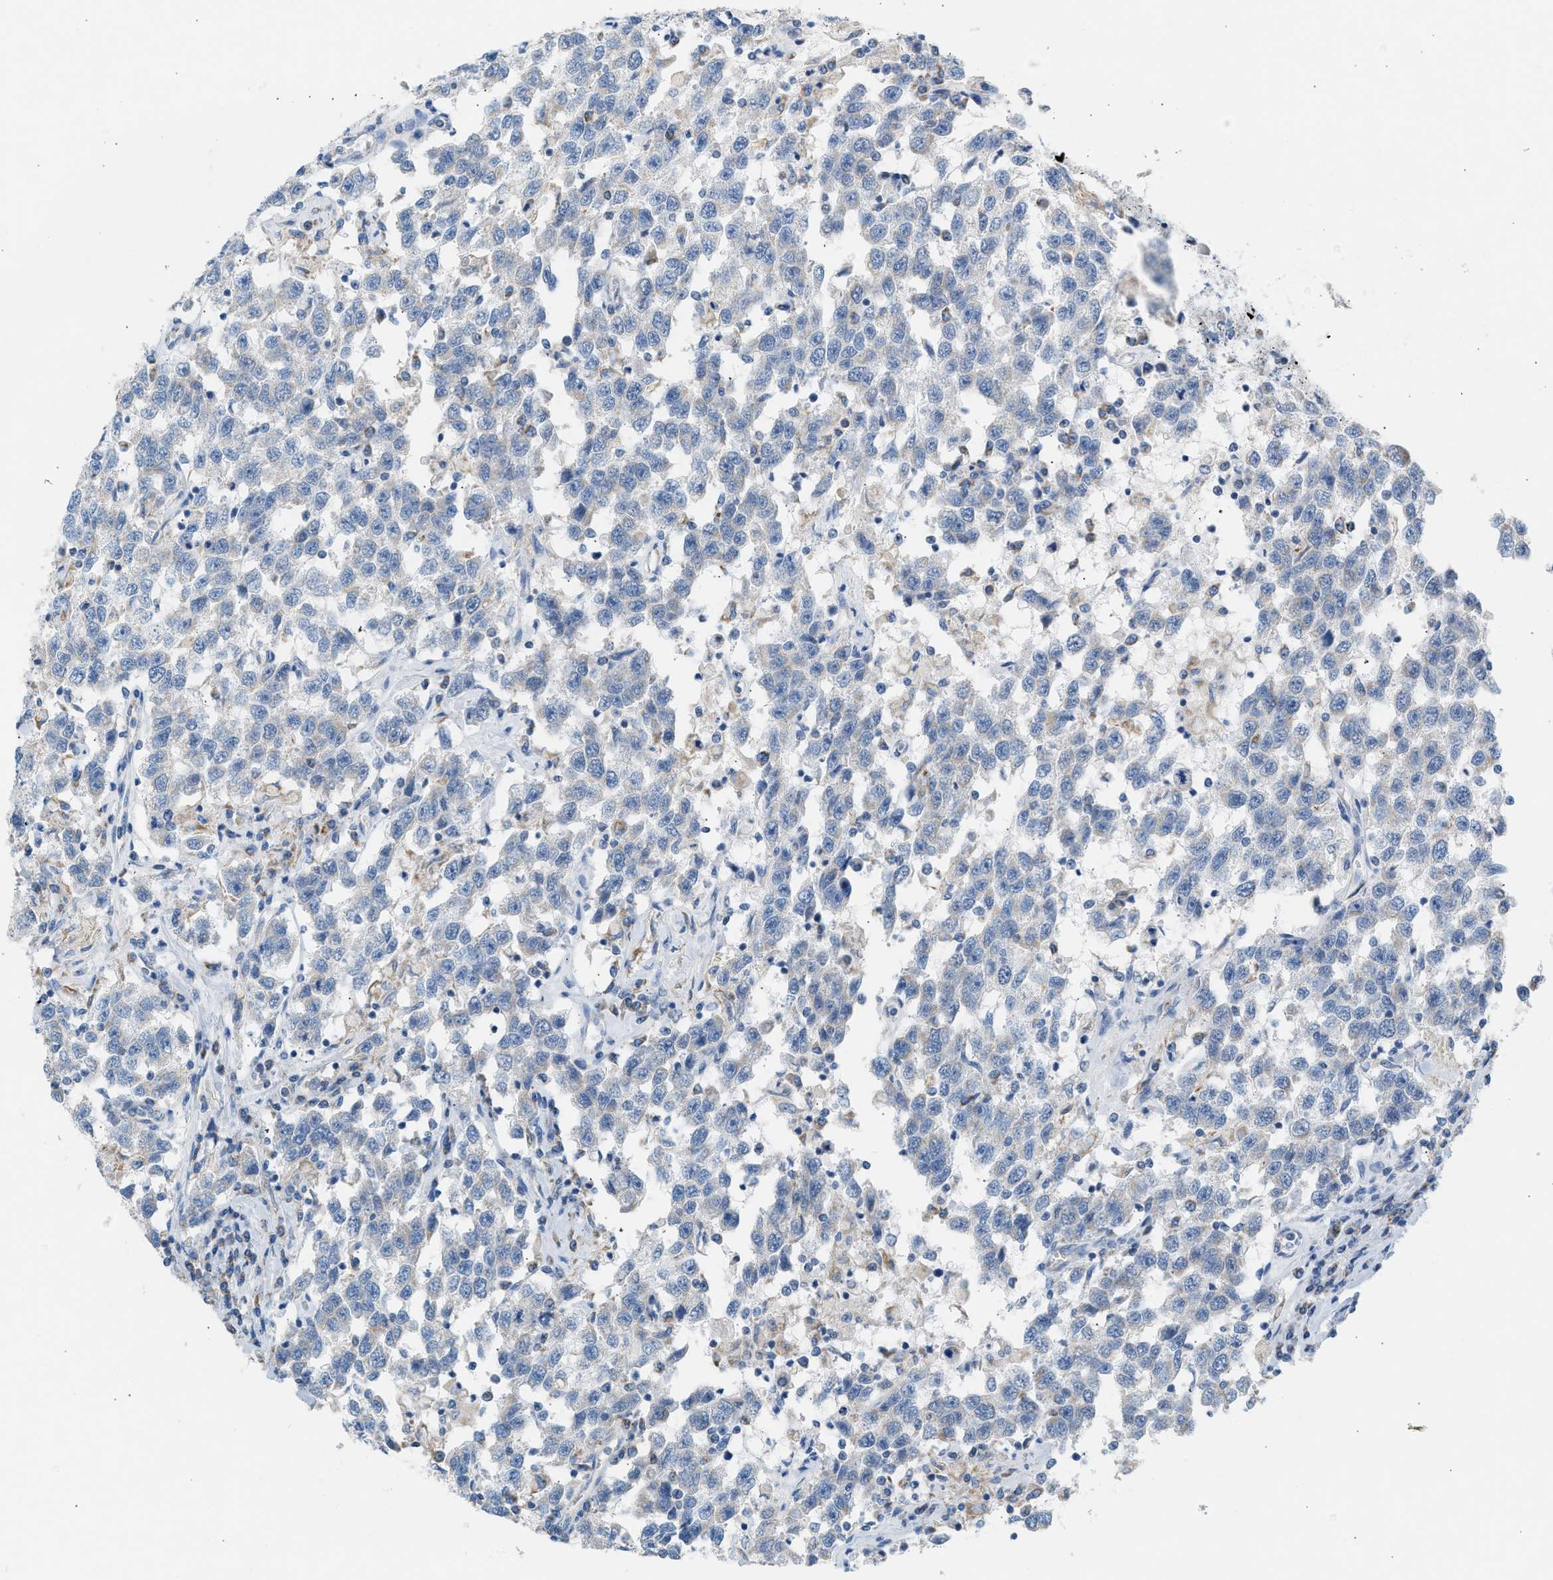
{"staining": {"intensity": "weak", "quantity": "<25%", "location": "cytoplasmic/membranous"}, "tissue": "testis cancer", "cell_type": "Tumor cells", "image_type": "cancer", "snomed": [{"axis": "morphology", "description": "Seminoma, NOS"}, {"axis": "topography", "description": "Testis"}], "caption": "Immunohistochemistry (IHC) image of human testis cancer (seminoma) stained for a protein (brown), which reveals no staining in tumor cells.", "gene": "NDUFS8", "patient": {"sex": "male", "age": 41}}